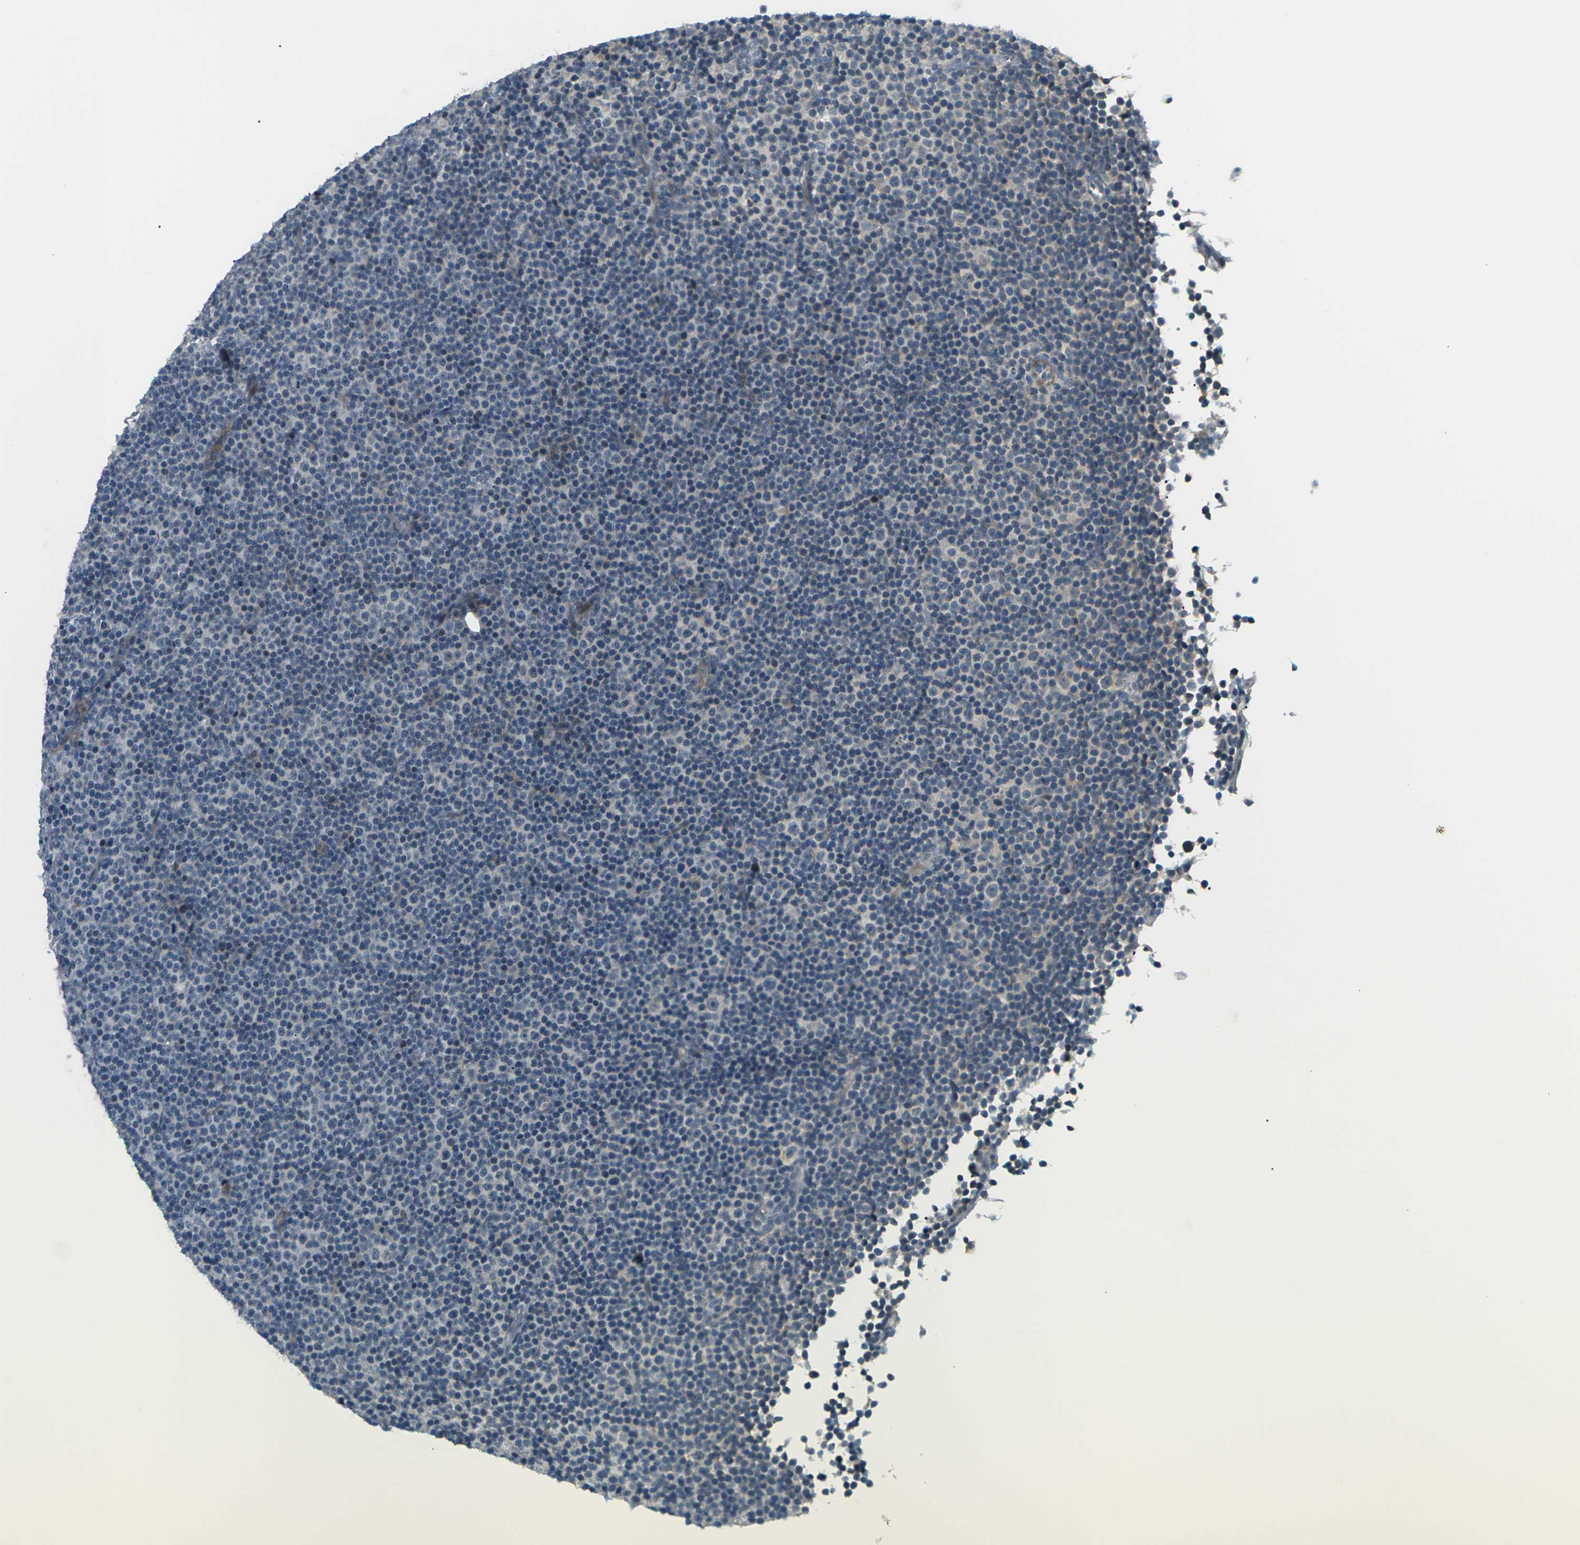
{"staining": {"intensity": "negative", "quantity": "none", "location": "none"}, "tissue": "lymphoma", "cell_type": "Tumor cells", "image_type": "cancer", "snomed": [{"axis": "morphology", "description": "Malignant lymphoma, non-Hodgkin's type, Low grade"}, {"axis": "topography", "description": "Lymph node"}], "caption": "A high-resolution image shows immunohistochemistry (IHC) staining of lymphoma, which exhibits no significant expression in tumor cells.", "gene": "SLC13A3", "patient": {"sex": "female", "age": 67}}